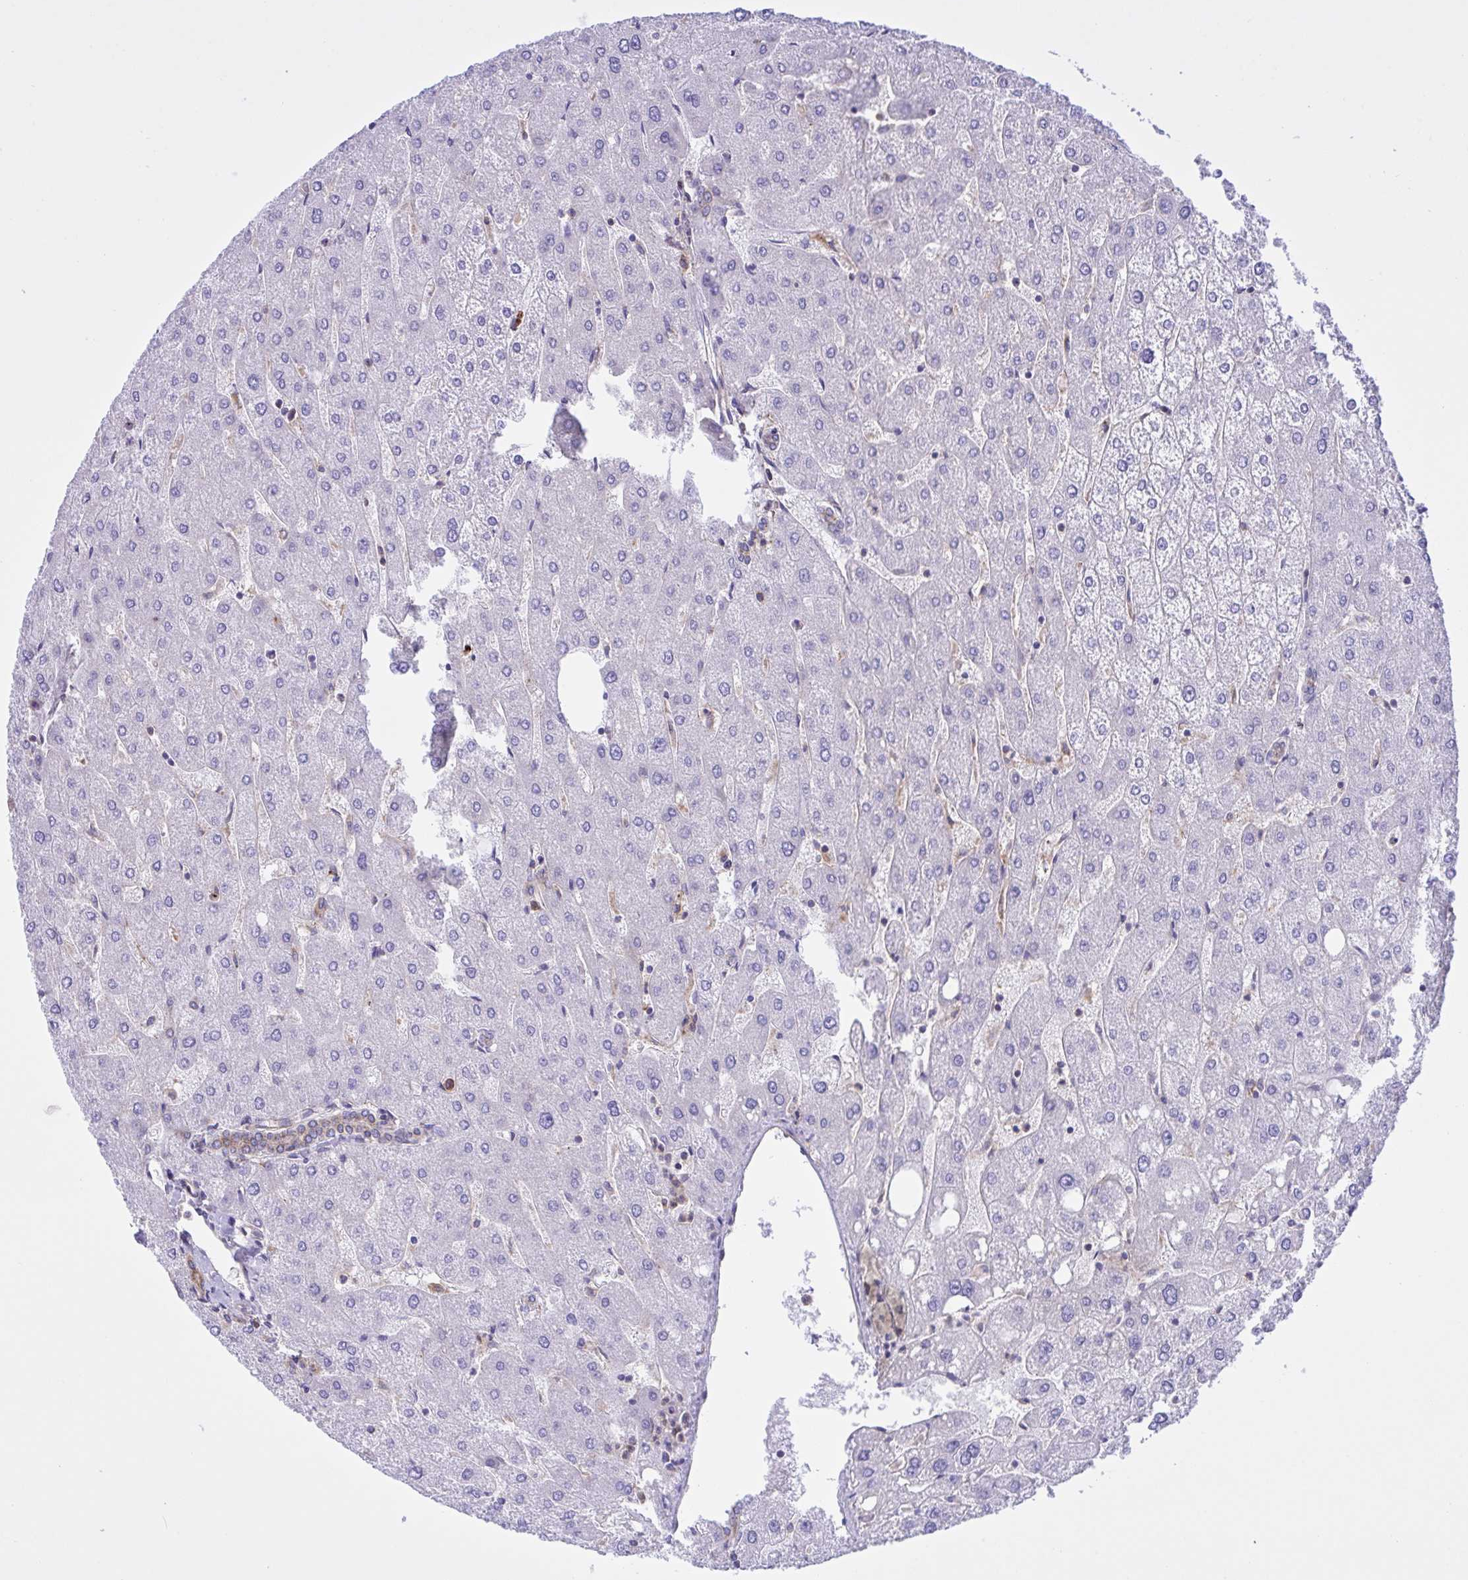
{"staining": {"intensity": "moderate", "quantity": ">75%", "location": "cytoplasmic/membranous"}, "tissue": "liver", "cell_type": "Cholangiocytes", "image_type": "normal", "snomed": [{"axis": "morphology", "description": "Normal tissue, NOS"}, {"axis": "topography", "description": "Liver"}], "caption": "Brown immunohistochemical staining in benign human liver displays moderate cytoplasmic/membranous positivity in approximately >75% of cholangiocytes. The protein of interest is shown in brown color, while the nuclei are stained blue.", "gene": "OR51M1", "patient": {"sex": "male", "age": 67}}